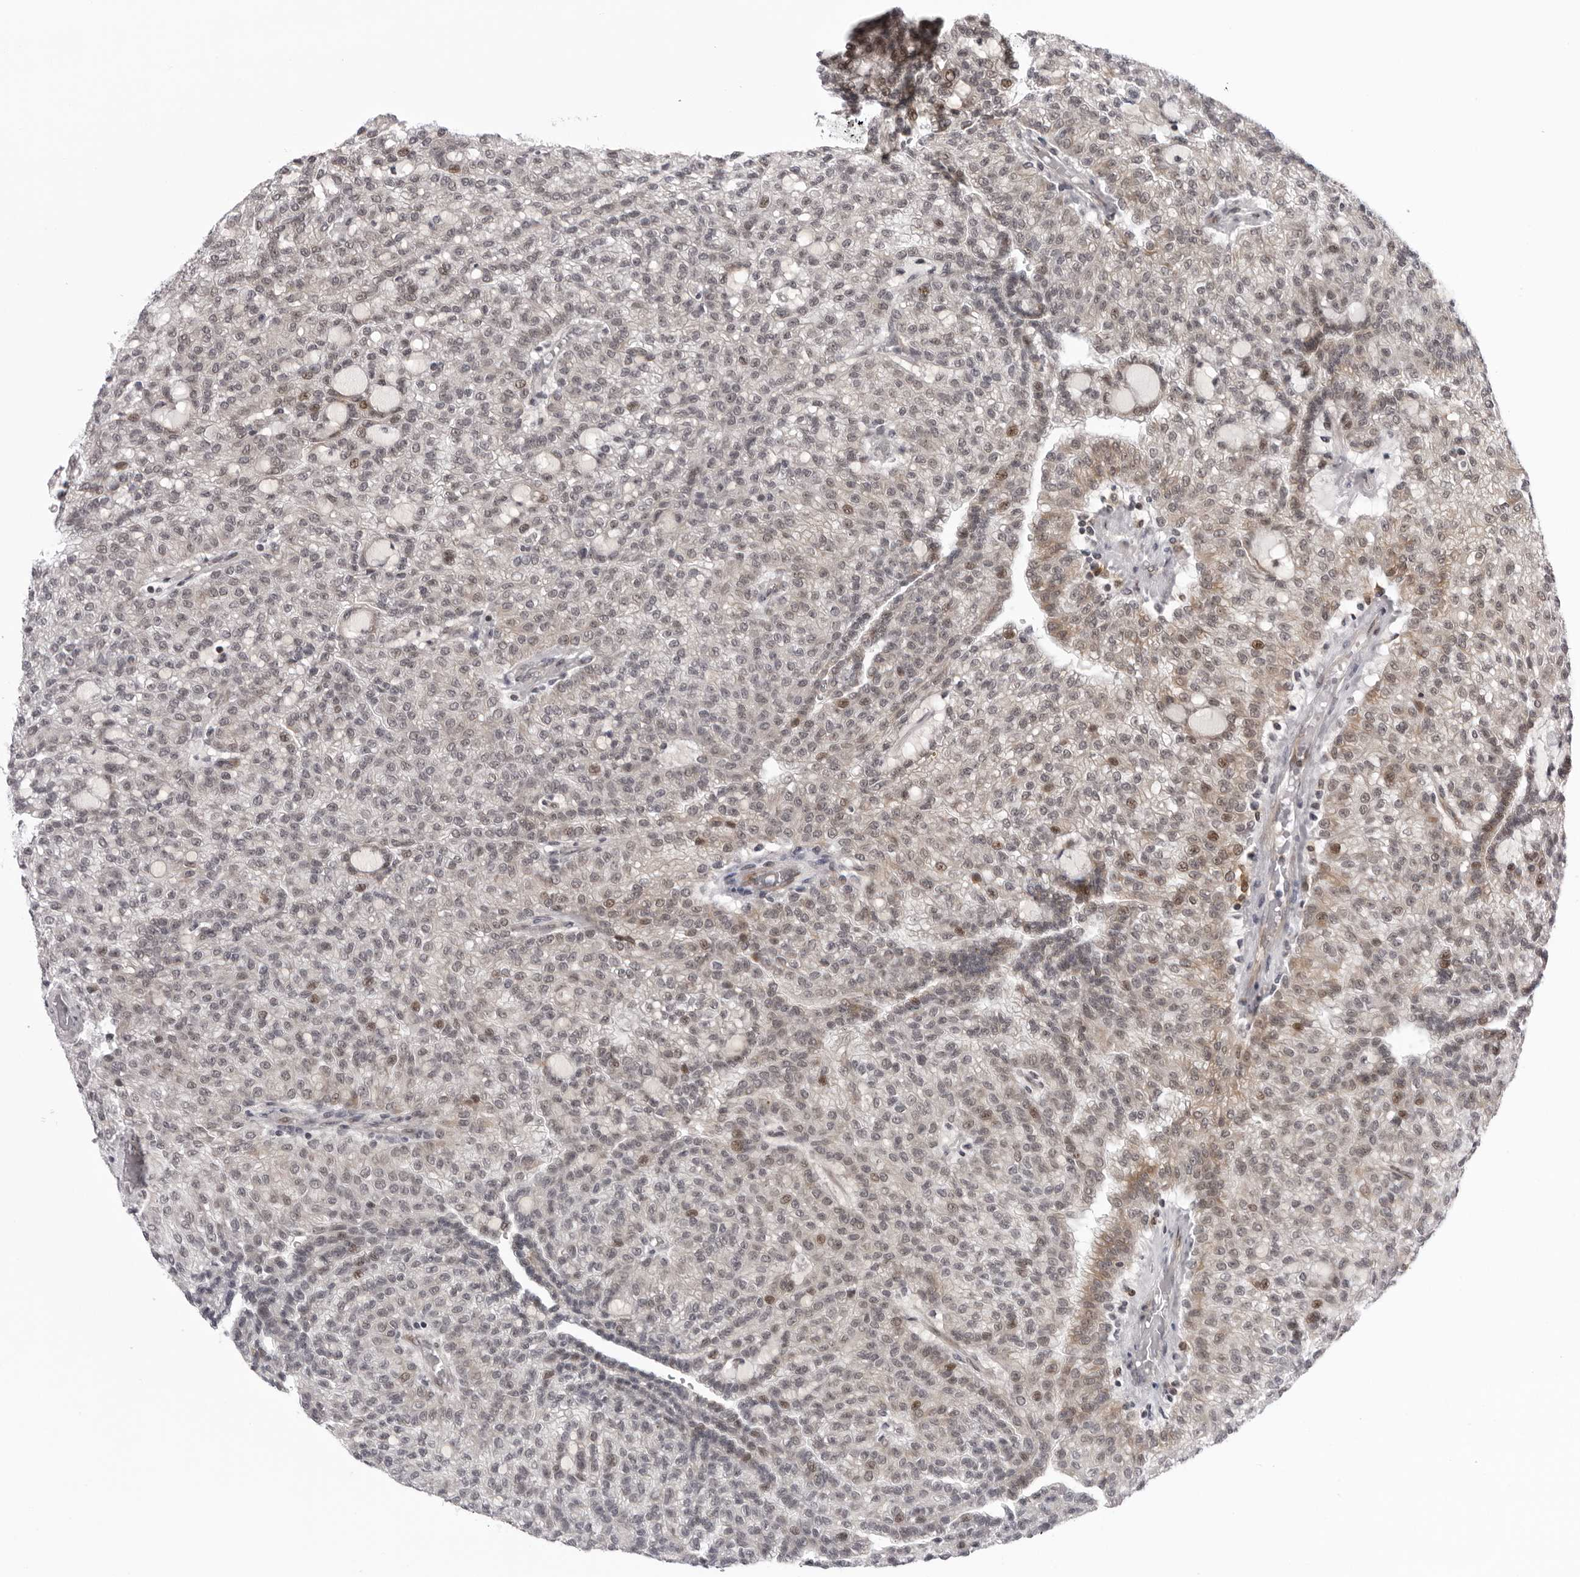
{"staining": {"intensity": "moderate", "quantity": "<25%", "location": "cytoplasmic/membranous,nuclear"}, "tissue": "renal cancer", "cell_type": "Tumor cells", "image_type": "cancer", "snomed": [{"axis": "morphology", "description": "Adenocarcinoma, NOS"}, {"axis": "topography", "description": "Kidney"}], "caption": "High-magnification brightfield microscopy of renal adenocarcinoma stained with DAB (brown) and counterstained with hematoxylin (blue). tumor cells exhibit moderate cytoplasmic/membranous and nuclear positivity is present in about<25% of cells.", "gene": "GCSAML", "patient": {"sex": "male", "age": 63}}